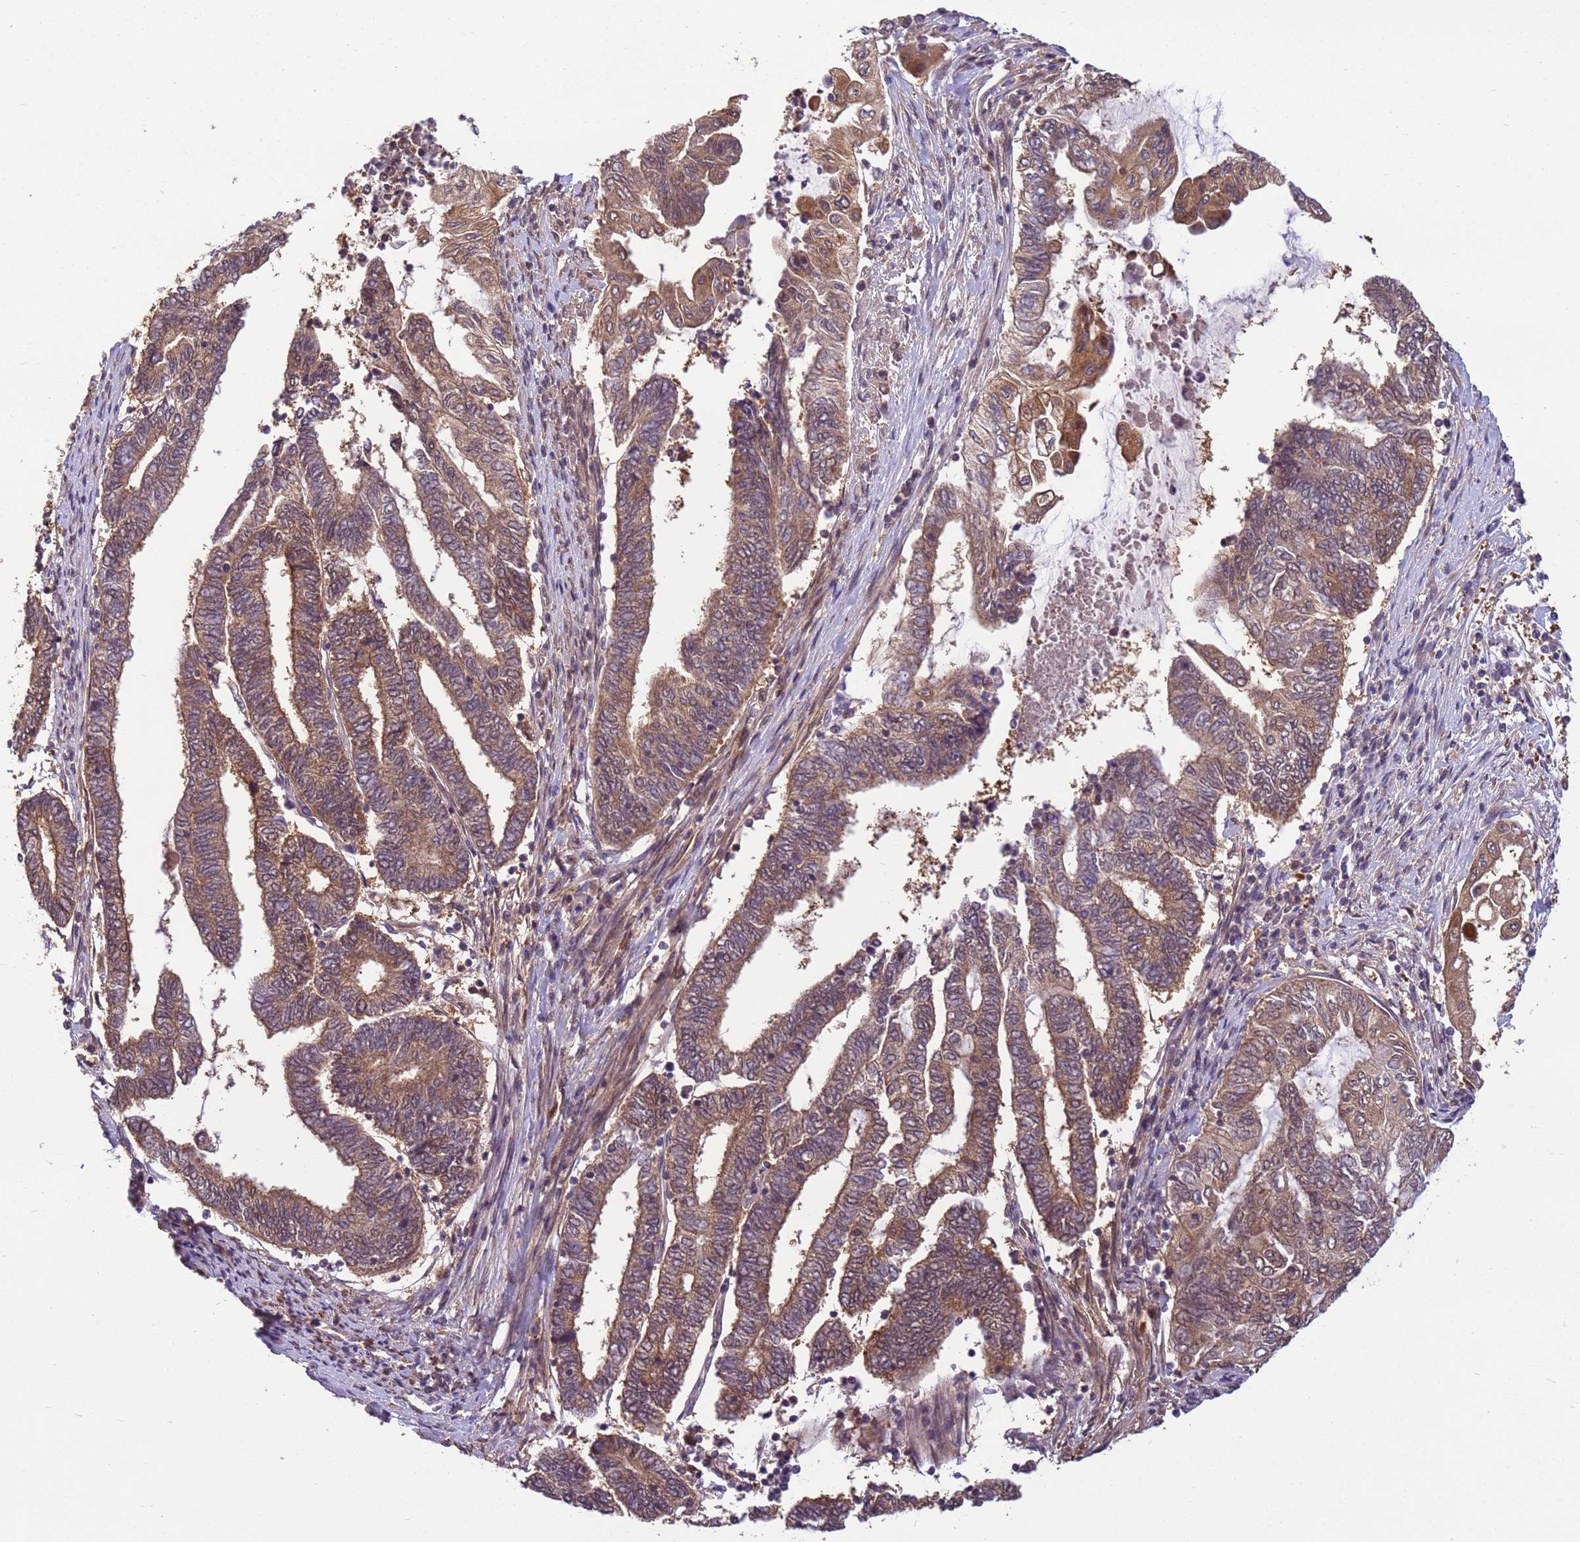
{"staining": {"intensity": "moderate", "quantity": ">75%", "location": "cytoplasmic/membranous"}, "tissue": "endometrial cancer", "cell_type": "Tumor cells", "image_type": "cancer", "snomed": [{"axis": "morphology", "description": "Adenocarcinoma, NOS"}, {"axis": "topography", "description": "Uterus"}, {"axis": "topography", "description": "Endometrium"}], "caption": "Immunohistochemistry (IHC) (DAB) staining of adenocarcinoma (endometrial) exhibits moderate cytoplasmic/membranous protein positivity in about >75% of tumor cells.", "gene": "NPEPPS", "patient": {"sex": "female", "age": 70}}